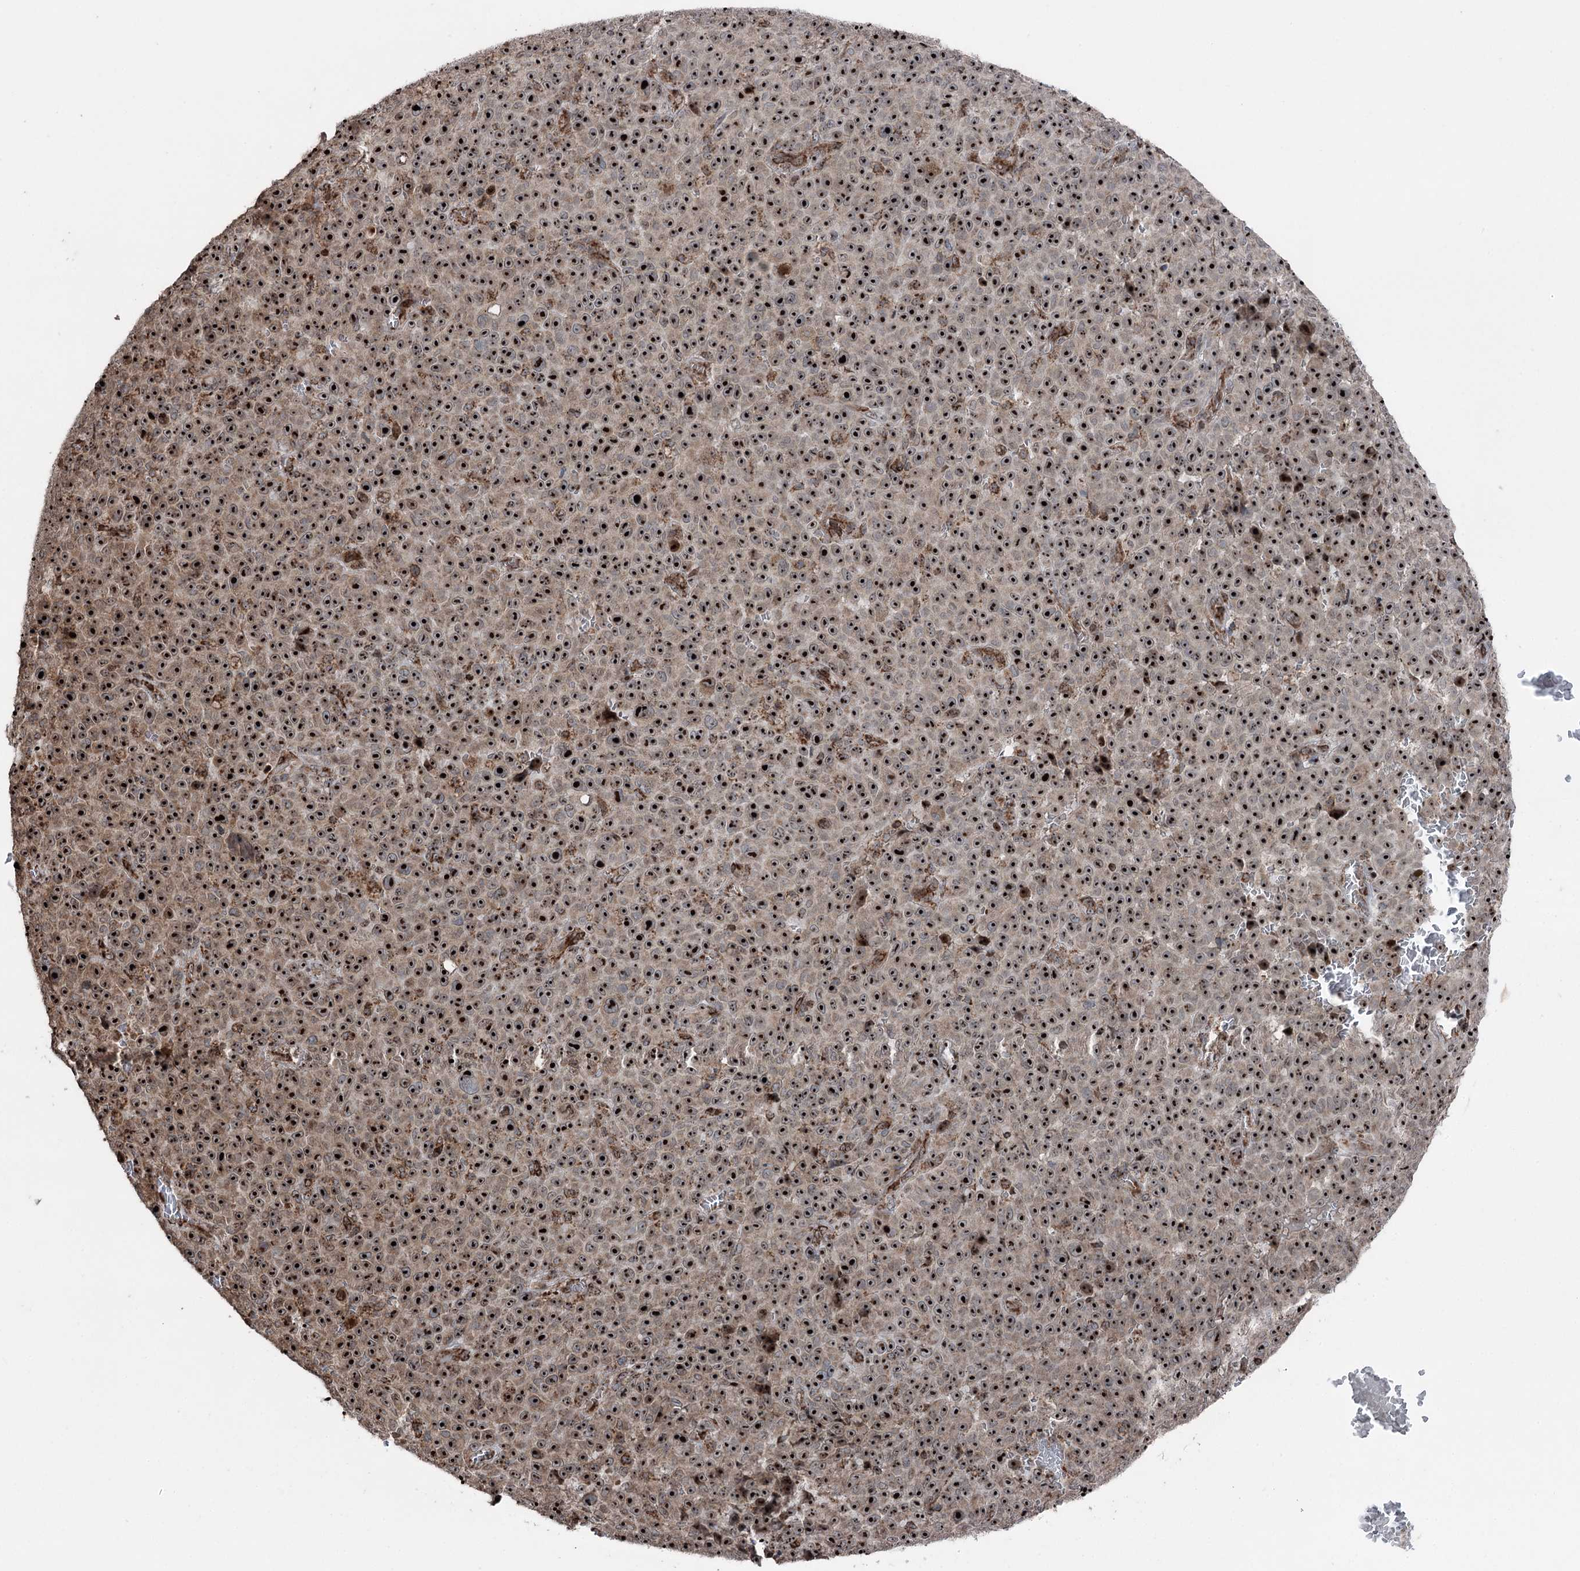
{"staining": {"intensity": "strong", "quantity": ">75%", "location": "nuclear"}, "tissue": "melanoma", "cell_type": "Tumor cells", "image_type": "cancer", "snomed": [{"axis": "morphology", "description": "Malignant melanoma, NOS"}, {"axis": "topography", "description": "Skin"}], "caption": "Tumor cells display strong nuclear staining in about >75% of cells in melanoma.", "gene": "STEEP1", "patient": {"sex": "female", "age": 82}}